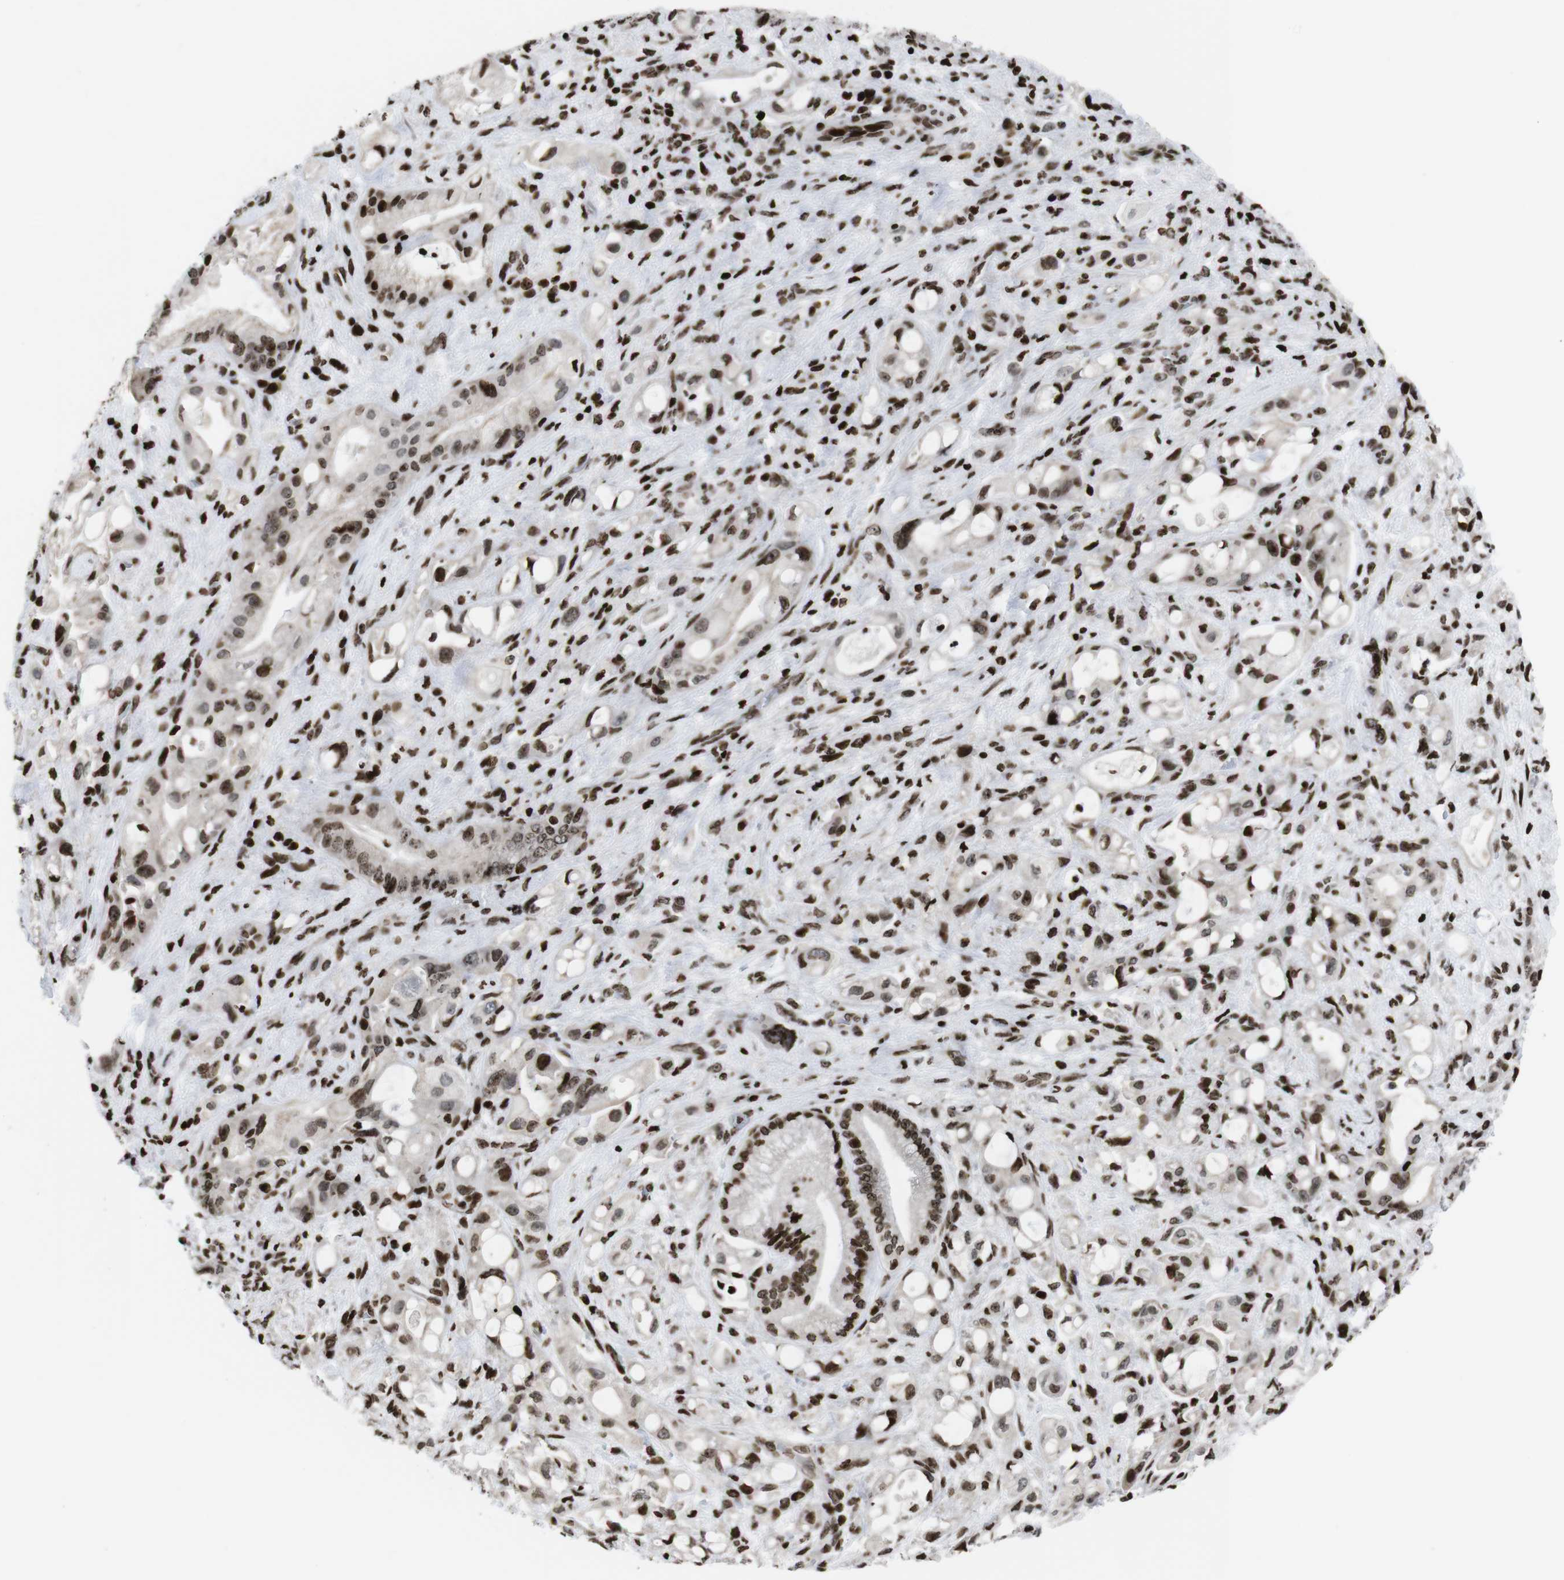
{"staining": {"intensity": "moderate", "quantity": ">75%", "location": "nuclear"}, "tissue": "pancreatic cancer", "cell_type": "Tumor cells", "image_type": "cancer", "snomed": [{"axis": "morphology", "description": "Adenocarcinoma, NOS"}, {"axis": "topography", "description": "Pancreas"}], "caption": "Human adenocarcinoma (pancreatic) stained with a protein marker demonstrates moderate staining in tumor cells.", "gene": "H1-4", "patient": {"sex": "male", "age": 79}}